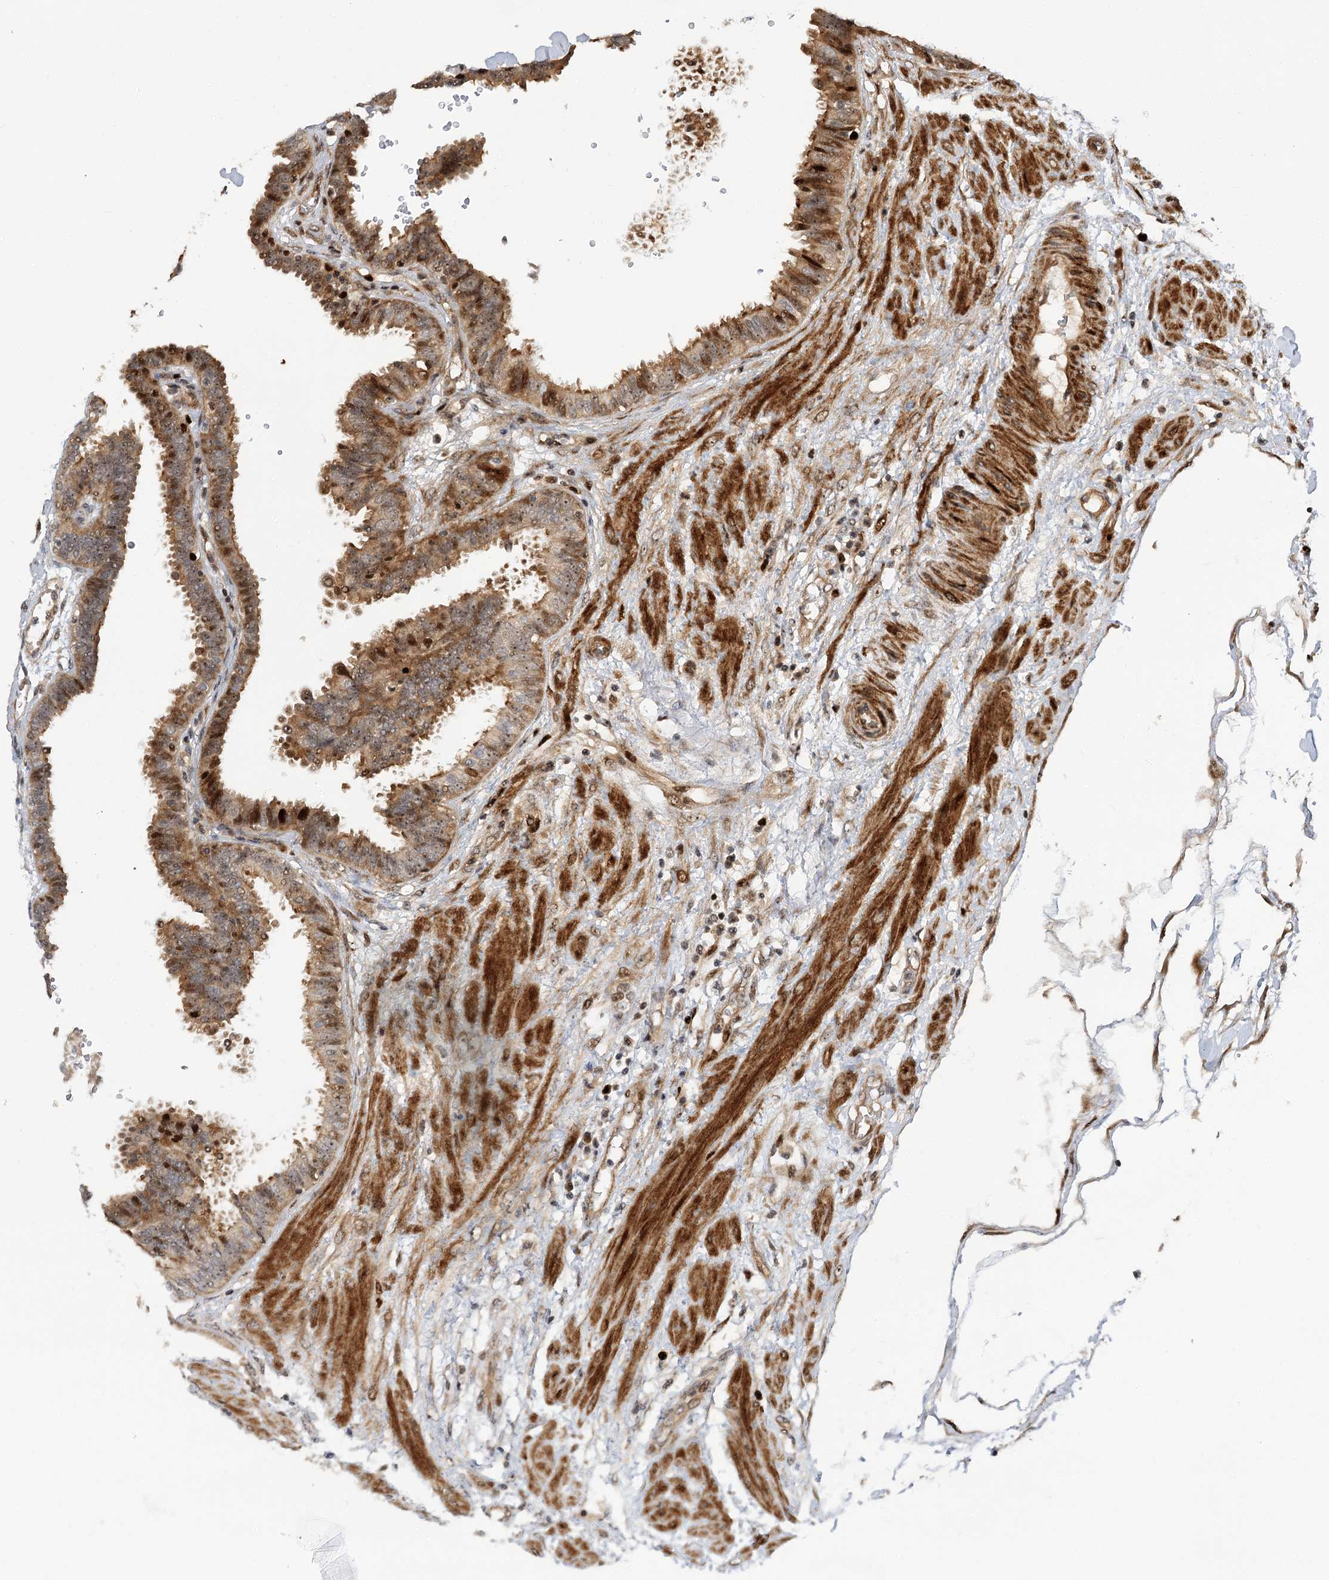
{"staining": {"intensity": "moderate", "quantity": "25%-75%", "location": "cytoplasmic/membranous,nuclear"}, "tissue": "fallopian tube", "cell_type": "Glandular cells", "image_type": "normal", "snomed": [{"axis": "morphology", "description": "Normal tissue, NOS"}, {"axis": "topography", "description": "Fallopian tube"}], "caption": "A photomicrograph of fallopian tube stained for a protein exhibits moderate cytoplasmic/membranous,nuclear brown staining in glandular cells. (DAB (3,3'-diaminobenzidine) = brown stain, brightfield microscopy at high magnification).", "gene": "PIK3C2A", "patient": {"sex": "female", "age": 32}}